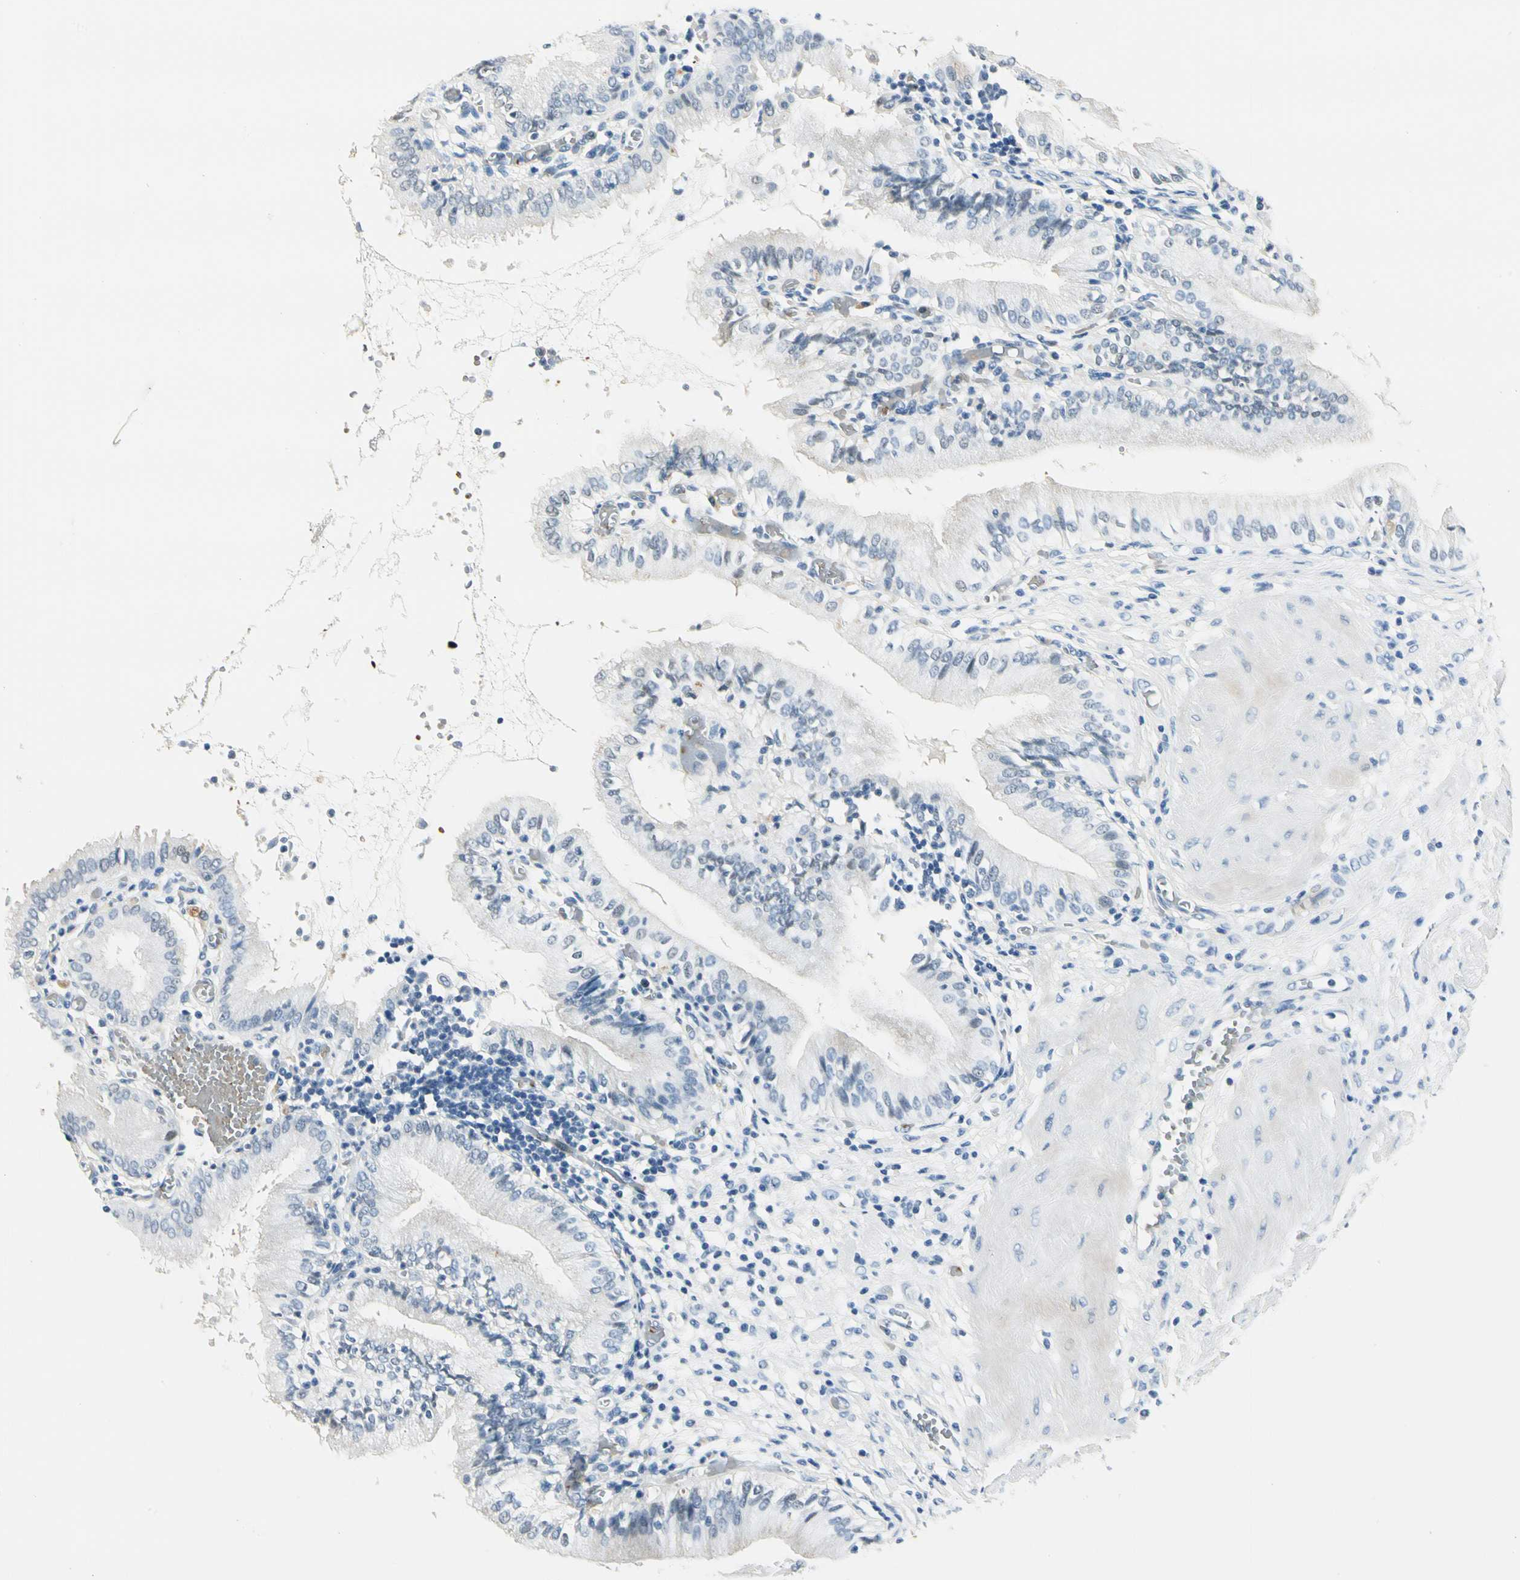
{"staining": {"intensity": "negative", "quantity": "none", "location": "none"}, "tissue": "gallbladder", "cell_type": "Glandular cells", "image_type": "normal", "snomed": [{"axis": "morphology", "description": "Normal tissue, NOS"}, {"axis": "topography", "description": "Gallbladder"}], "caption": "Glandular cells show no significant expression in benign gallbladder. (Brightfield microscopy of DAB immunohistochemistry at high magnification).", "gene": "CA1", "patient": {"sex": "male", "age": 58}}